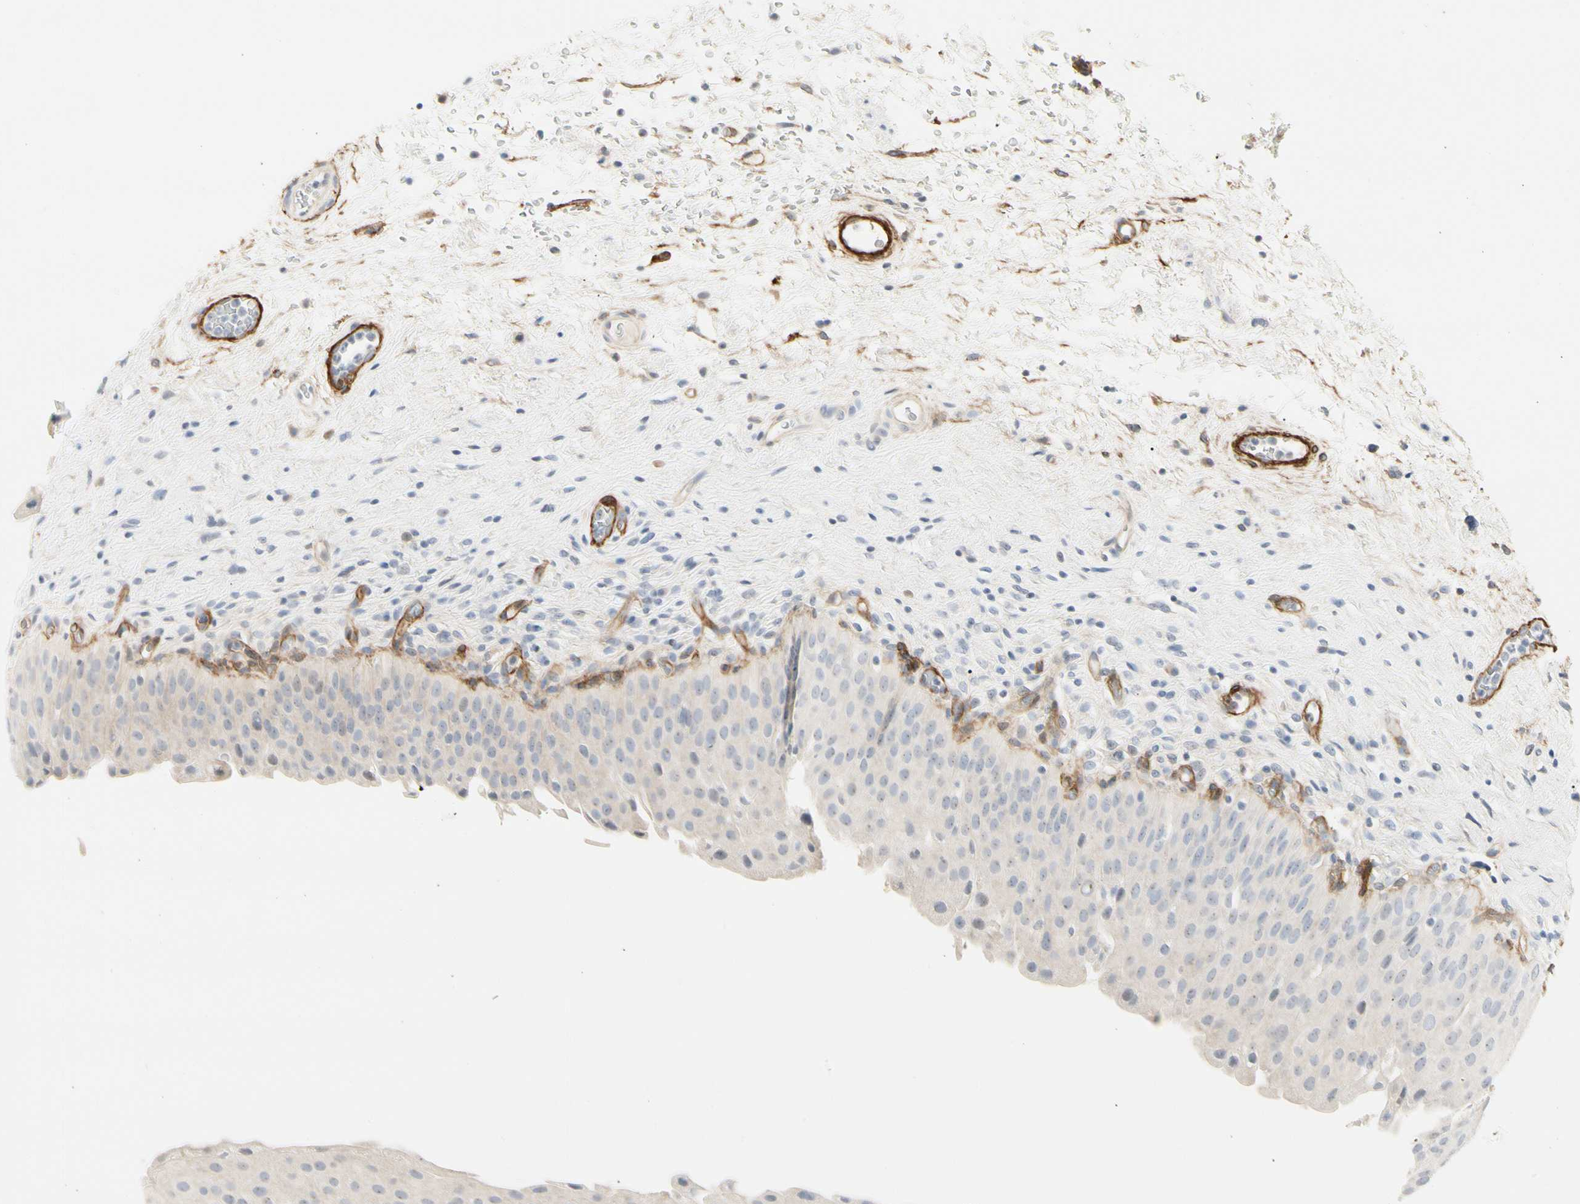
{"staining": {"intensity": "negative", "quantity": "none", "location": "none"}, "tissue": "urinary bladder", "cell_type": "Urothelial cells", "image_type": "normal", "snomed": [{"axis": "morphology", "description": "Normal tissue, NOS"}, {"axis": "morphology", "description": "Urothelial carcinoma, High grade"}, {"axis": "topography", "description": "Urinary bladder"}], "caption": "Immunohistochemistry (IHC) image of normal urinary bladder stained for a protein (brown), which exhibits no positivity in urothelial cells. The staining is performed using DAB brown chromogen with nuclei counter-stained in using hematoxylin.", "gene": "GGT5", "patient": {"sex": "male", "age": 46}}